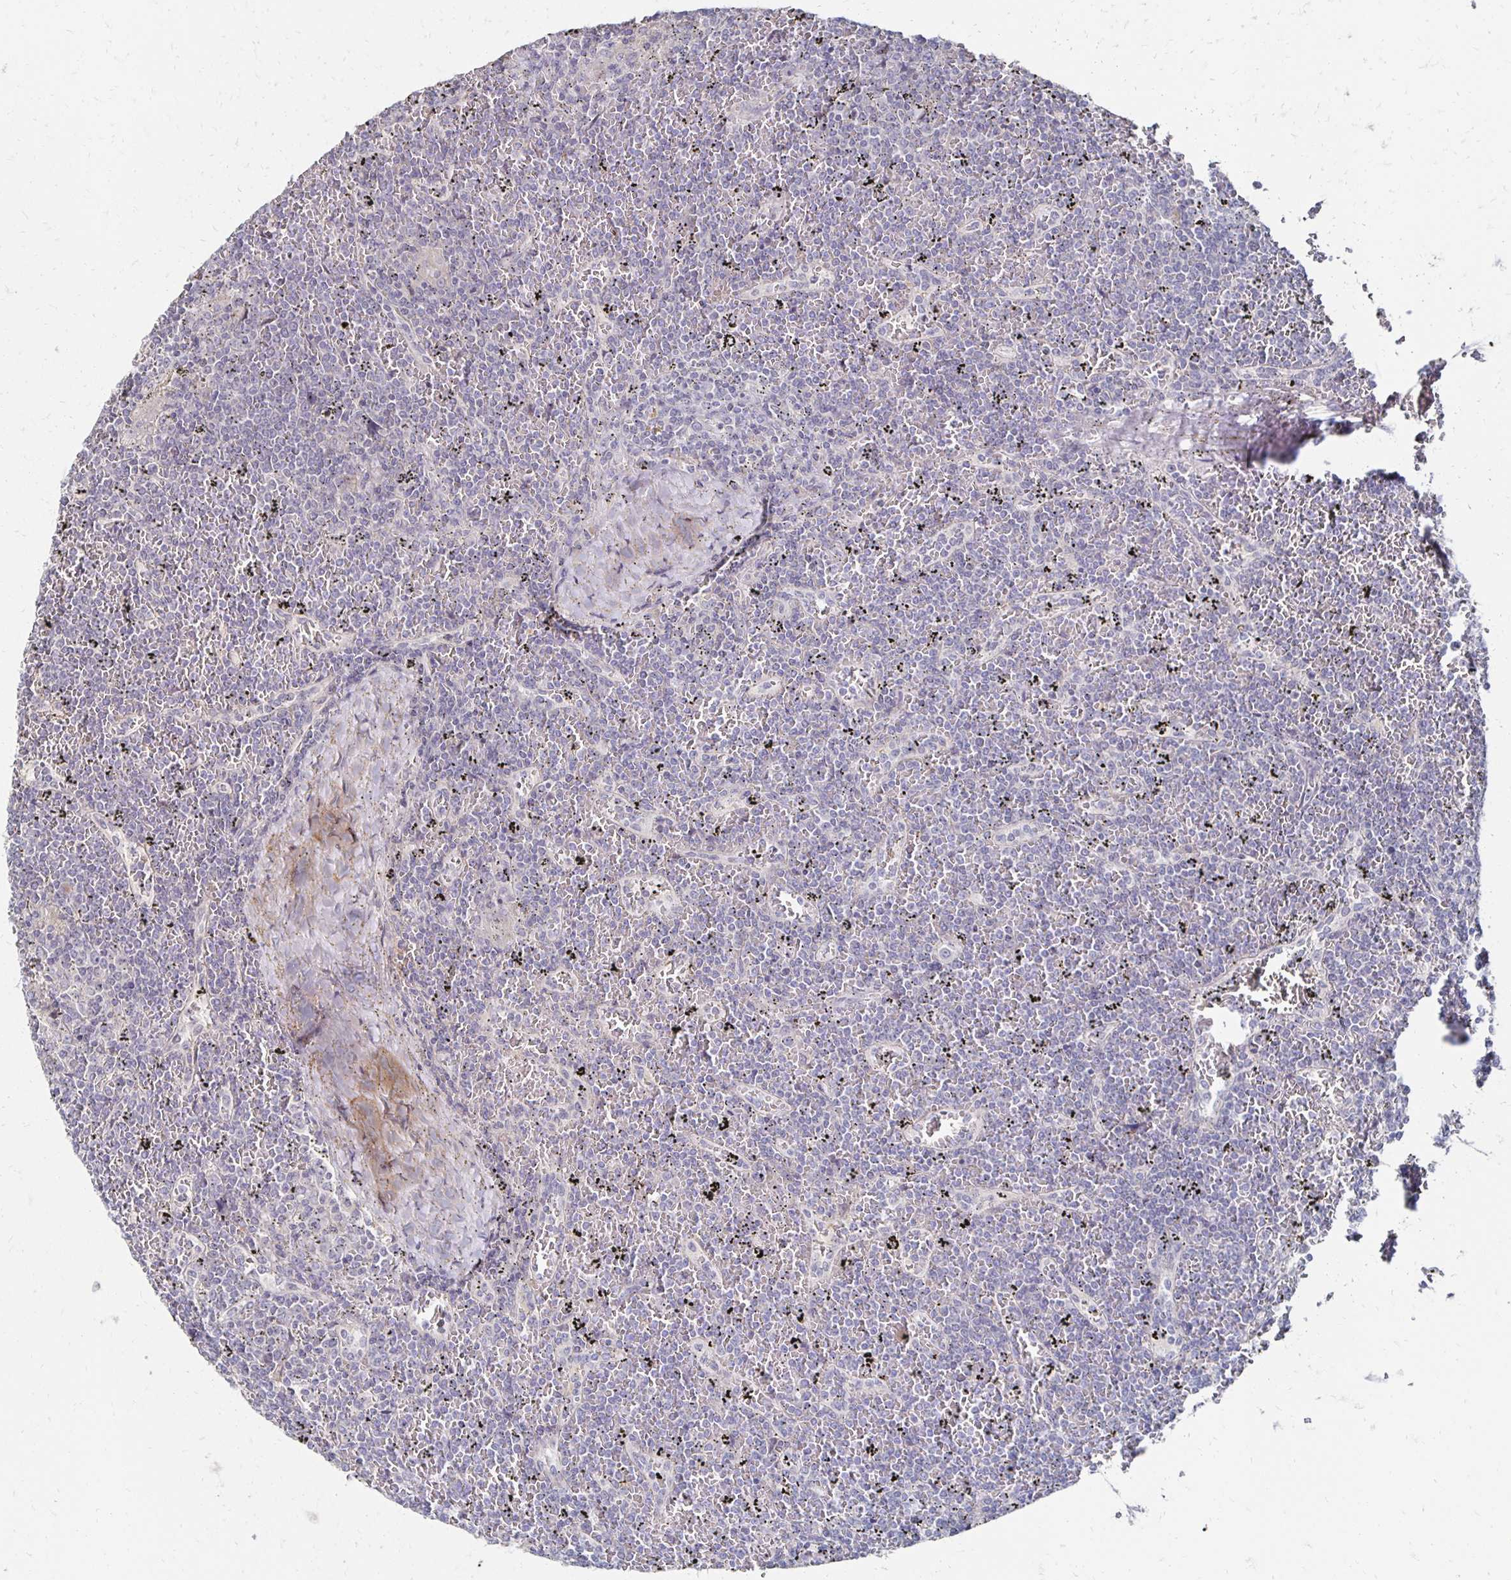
{"staining": {"intensity": "negative", "quantity": "none", "location": "none"}, "tissue": "lymphoma", "cell_type": "Tumor cells", "image_type": "cancer", "snomed": [{"axis": "morphology", "description": "Malignant lymphoma, non-Hodgkin's type, Low grade"}, {"axis": "topography", "description": "Spleen"}], "caption": "High magnification brightfield microscopy of lymphoma stained with DAB (brown) and counterstained with hematoxylin (blue): tumor cells show no significant positivity.", "gene": "ZNF727", "patient": {"sex": "female", "age": 19}}